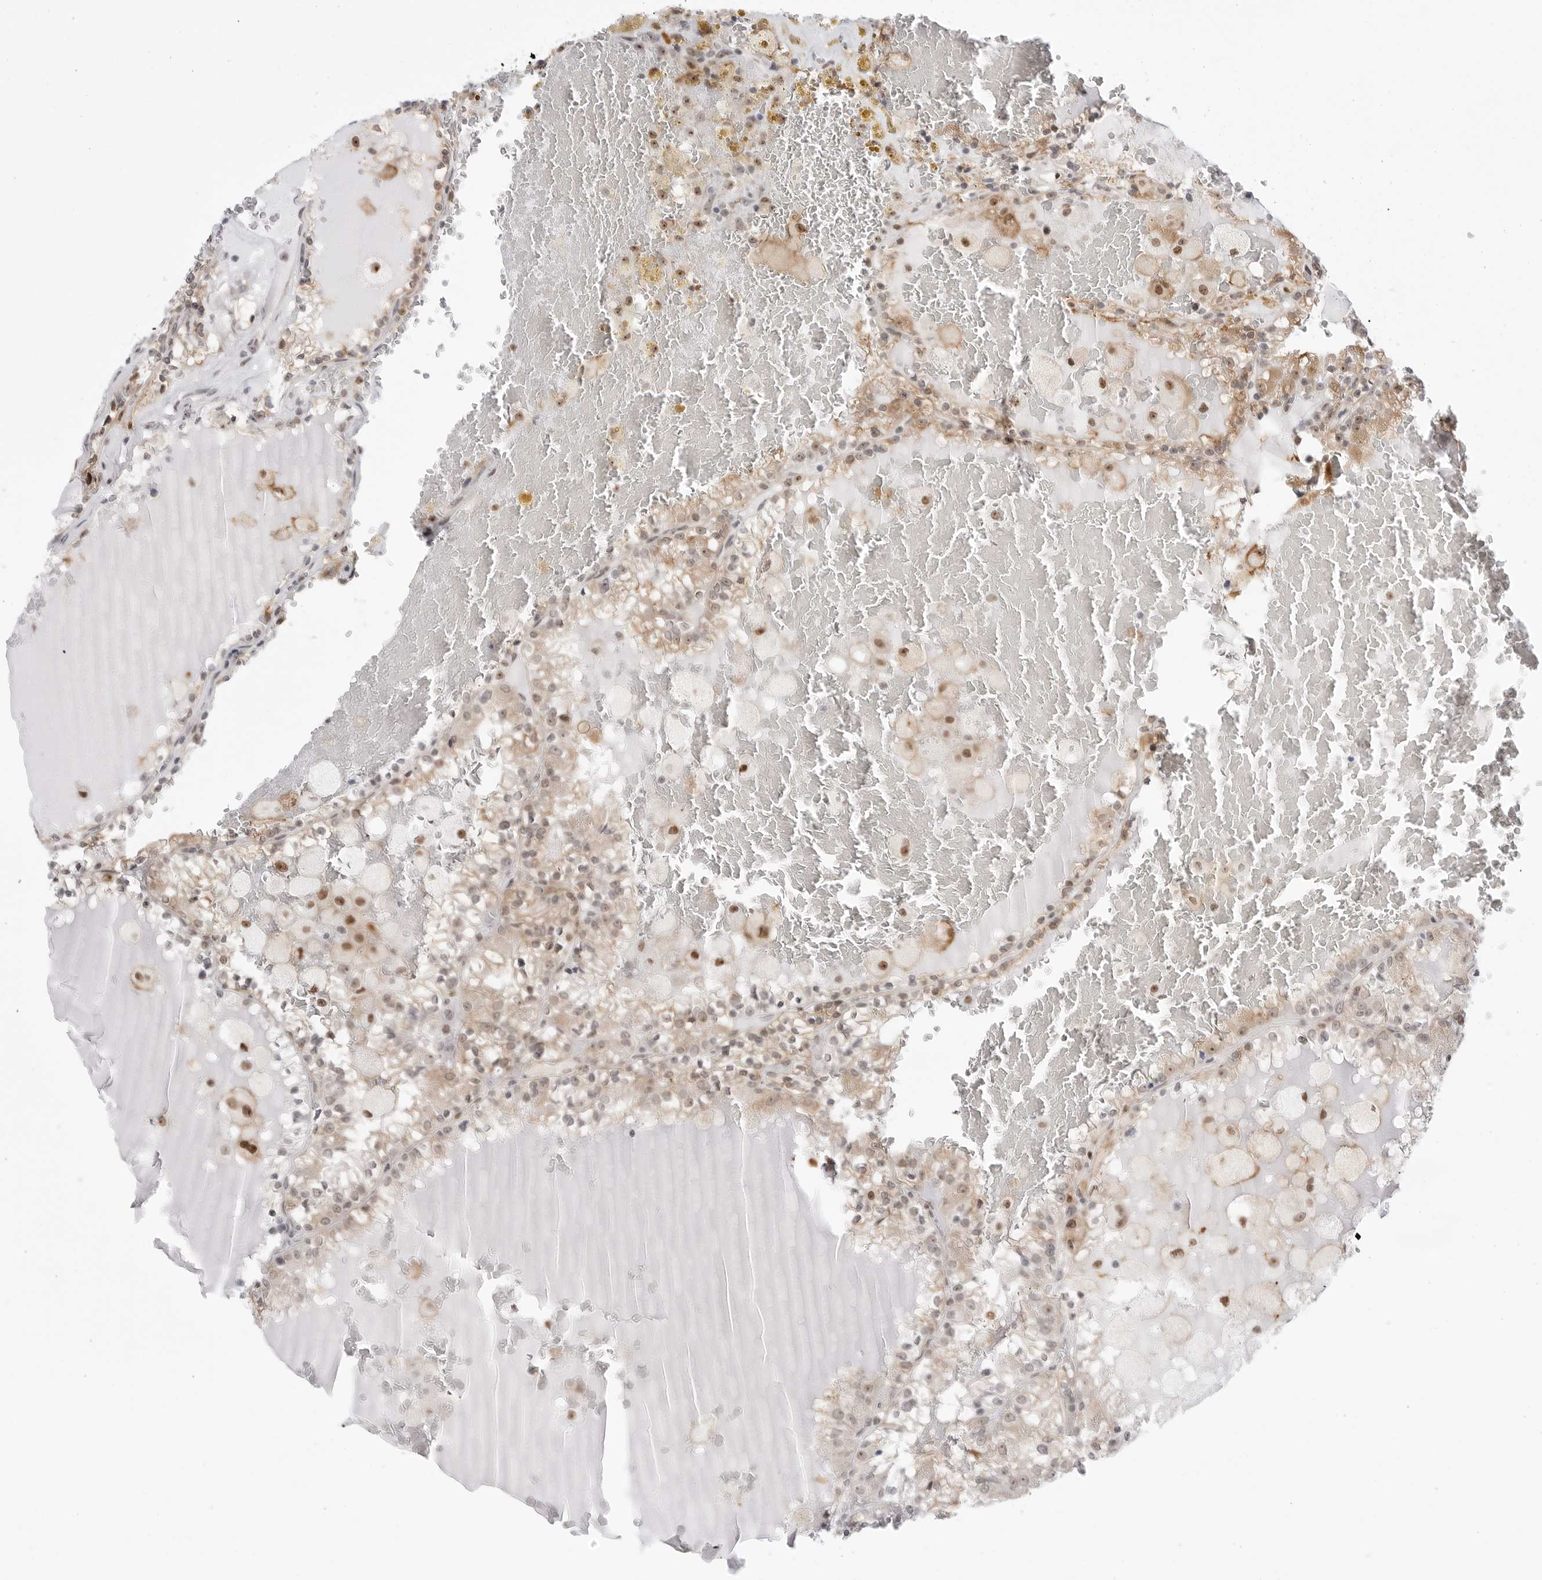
{"staining": {"intensity": "moderate", "quantity": "25%-75%", "location": "cytoplasmic/membranous,nuclear"}, "tissue": "renal cancer", "cell_type": "Tumor cells", "image_type": "cancer", "snomed": [{"axis": "morphology", "description": "Adenocarcinoma, NOS"}, {"axis": "topography", "description": "Kidney"}], "caption": "DAB immunohistochemical staining of human renal cancer displays moderate cytoplasmic/membranous and nuclear protein positivity in about 25%-75% of tumor cells. The staining was performed using DAB, with brown indicating positive protein expression. Nuclei are stained blue with hematoxylin.", "gene": "C1orf162", "patient": {"sex": "female", "age": 56}}